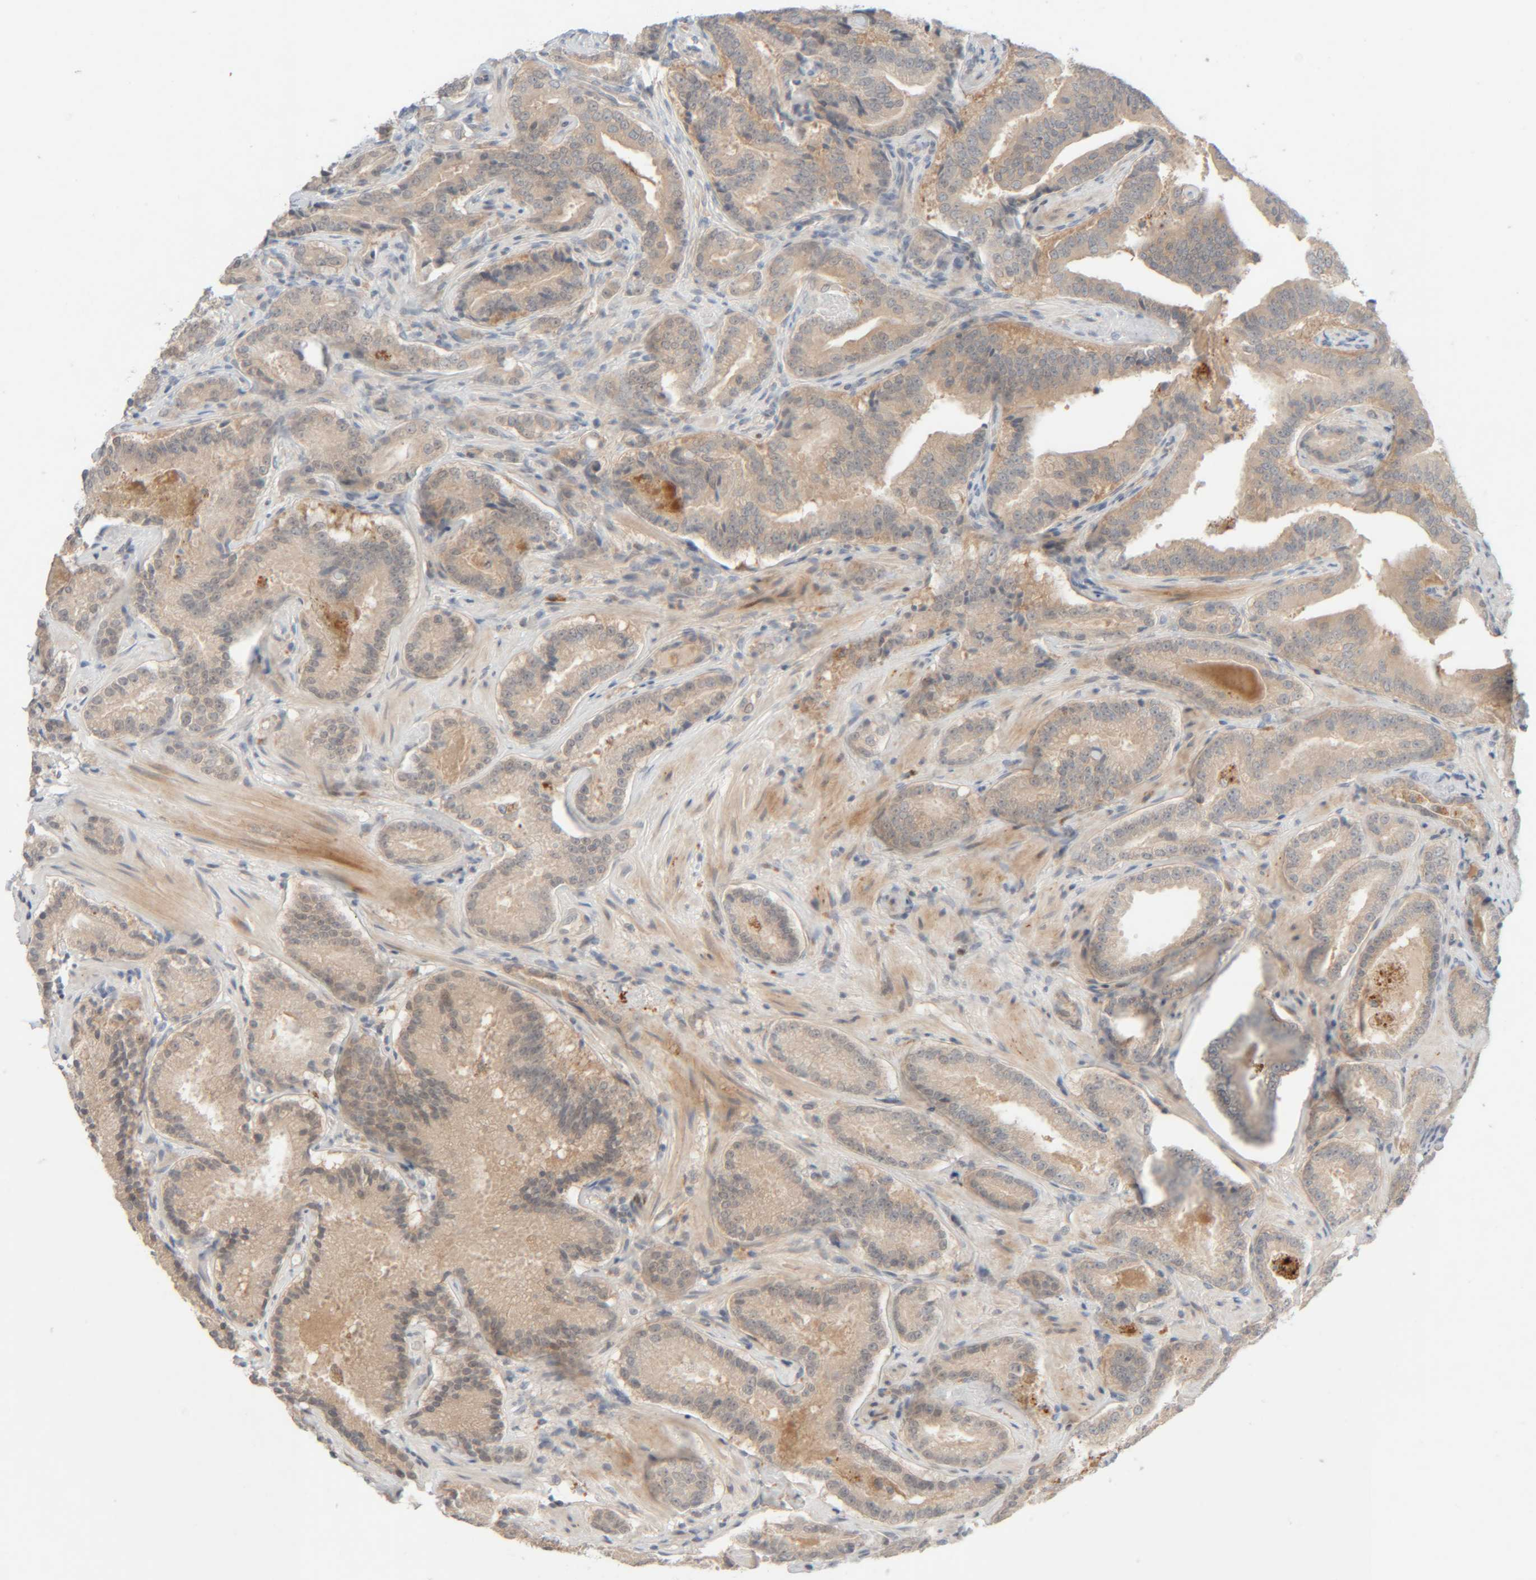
{"staining": {"intensity": "weak", "quantity": "<25%", "location": "cytoplasmic/membranous"}, "tissue": "prostate cancer", "cell_type": "Tumor cells", "image_type": "cancer", "snomed": [{"axis": "morphology", "description": "Adenocarcinoma, Low grade"}, {"axis": "topography", "description": "Prostate"}], "caption": "High power microscopy photomicrograph of an IHC histopathology image of prostate cancer (low-grade adenocarcinoma), revealing no significant positivity in tumor cells.", "gene": "CHKA", "patient": {"sex": "male", "age": 51}}